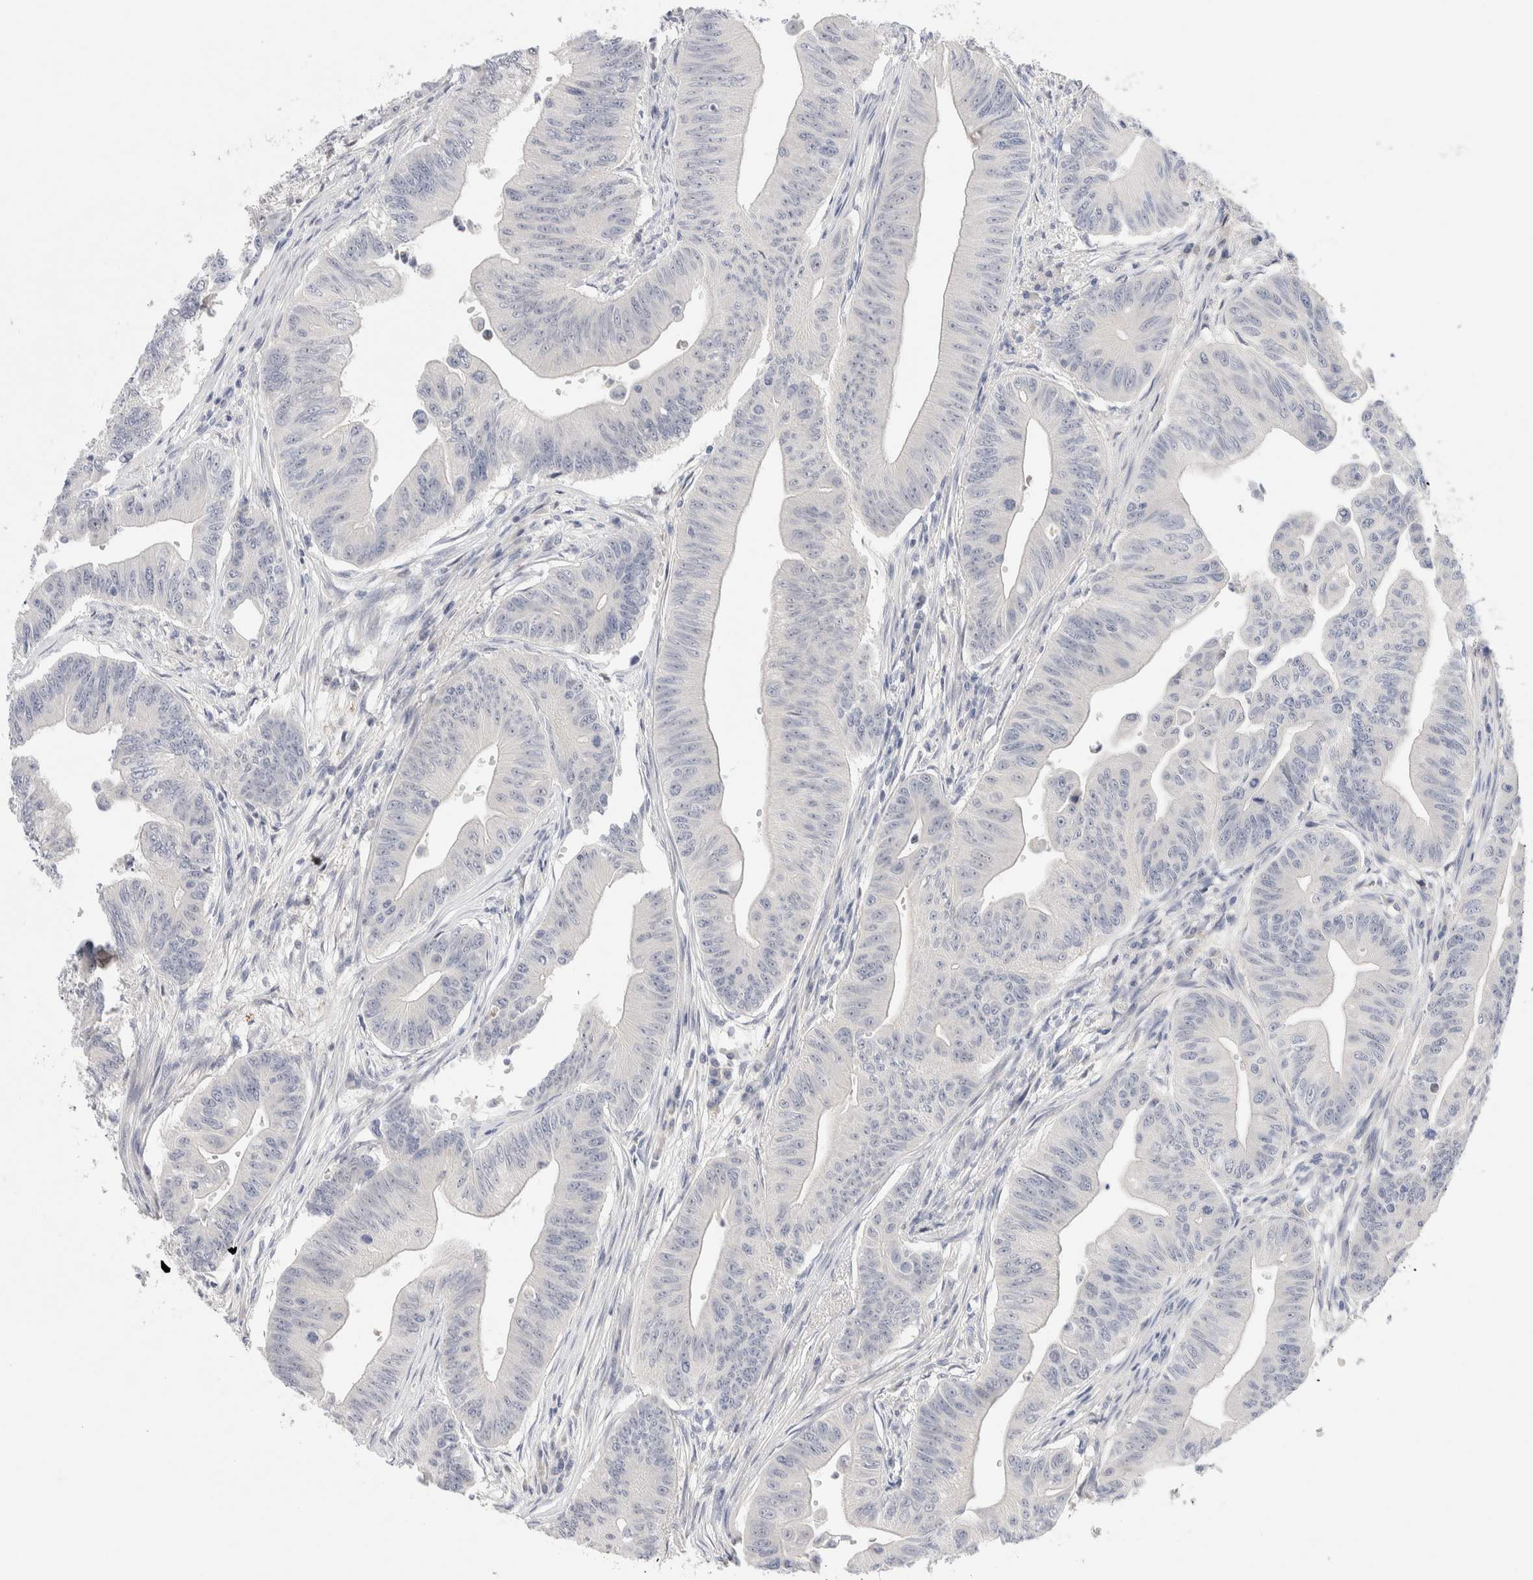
{"staining": {"intensity": "negative", "quantity": "none", "location": "none"}, "tissue": "colorectal cancer", "cell_type": "Tumor cells", "image_type": "cancer", "snomed": [{"axis": "morphology", "description": "Adenoma, NOS"}, {"axis": "morphology", "description": "Adenocarcinoma, NOS"}, {"axis": "topography", "description": "Colon"}], "caption": "Tumor cells show no significant staining in colorectal cancer.", "gene": "DNAJB6", "patient": {"sex": "male", "age": 79}}